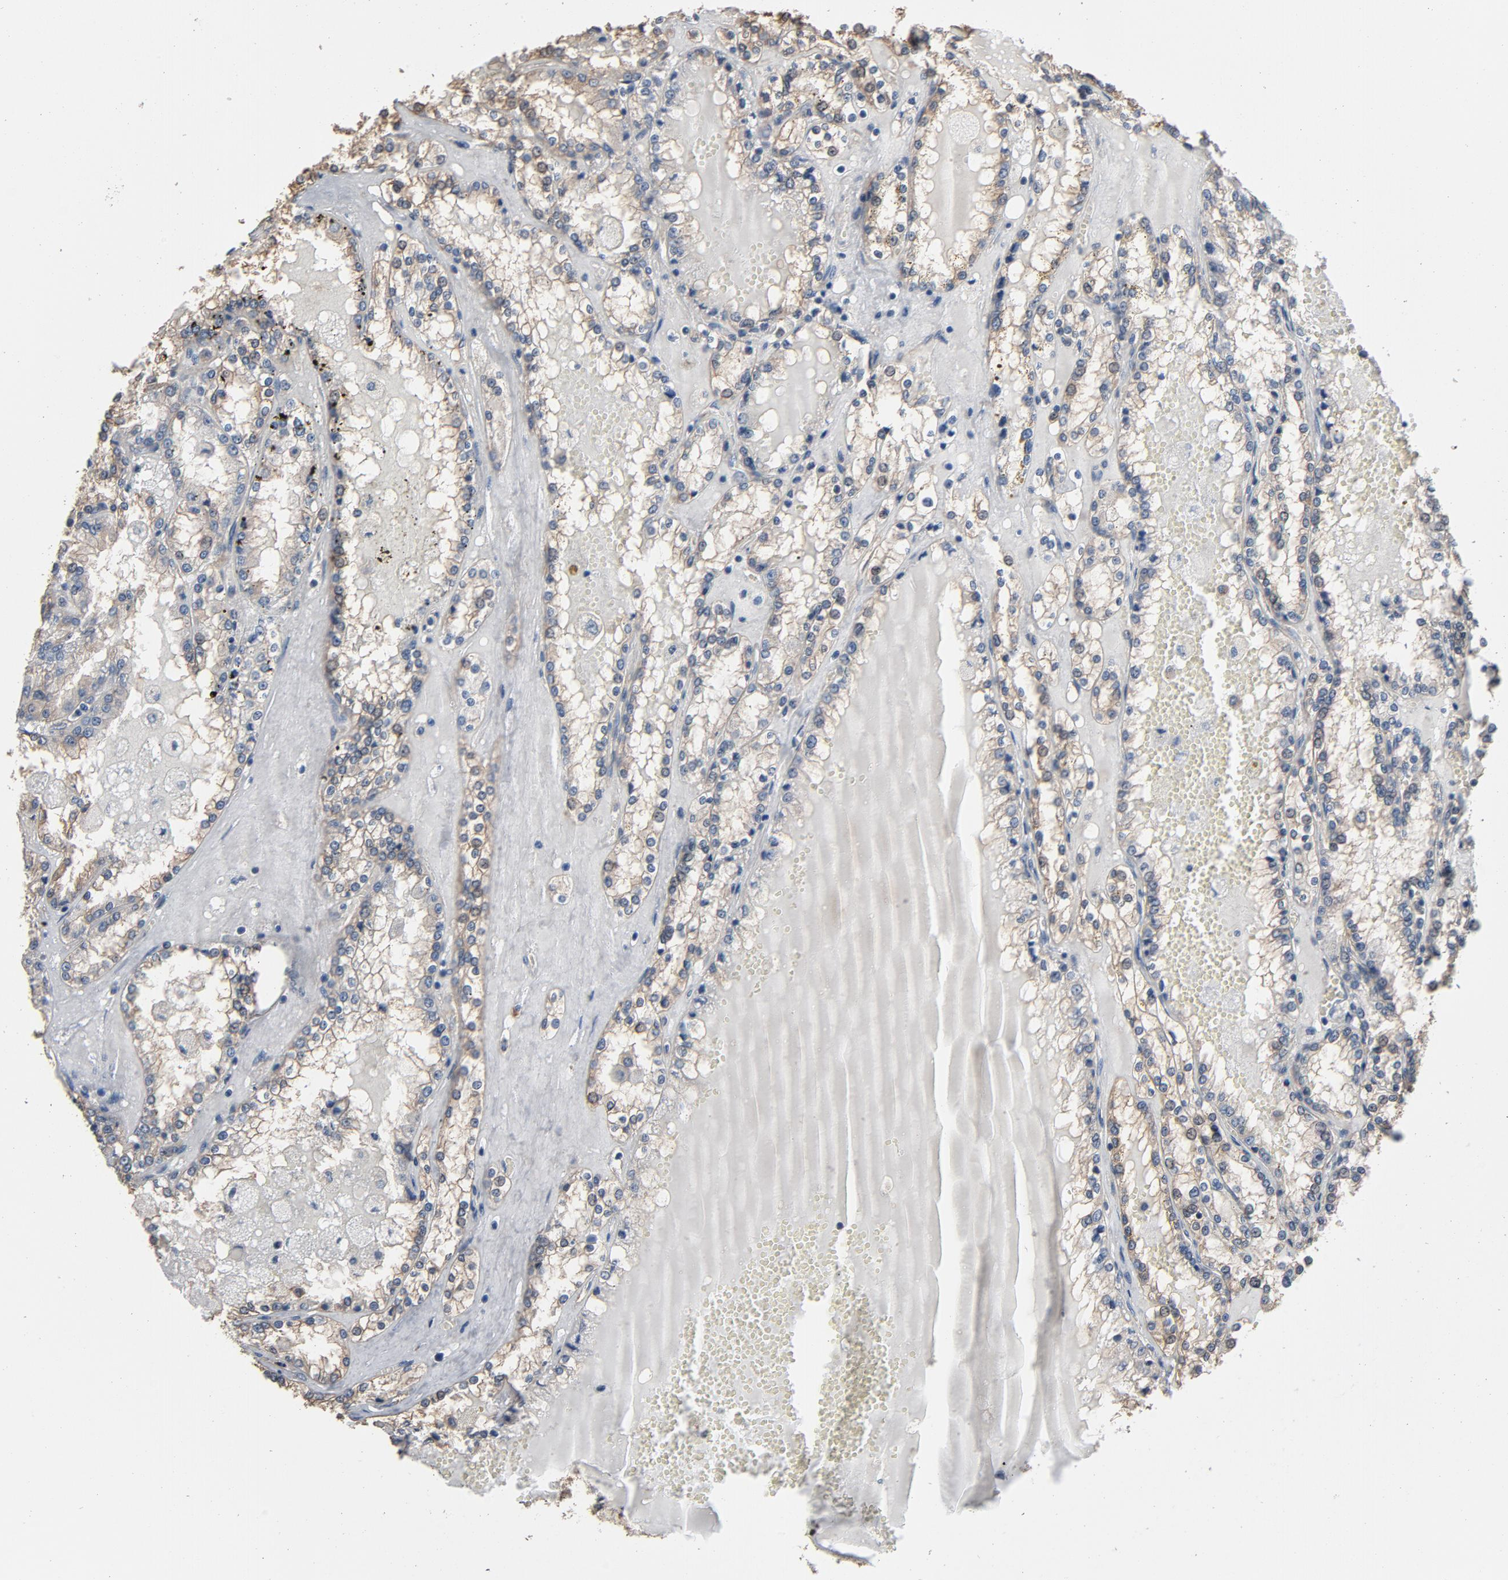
{"staining": {"intensity": "weak", "quantity": "25%-75%", "location": "cytoplasmic/membranous"}, "tissue": "renal cancer", "cell_type": "Tumor cells", "image_type": "cancer", "snomed": [{"axis": "morphology", "description": "Adenocarcinoma, NOS"}, {"axis": "topography", "description": "Kidney"}], "caption": "Protein expression analysis of adenocarcinoma (renal) exhibits weak cytoplasmic/membranous positivity in approximately 25%-75% of tumor cells.", "gene": "SOX6", "patient": {"sex": "female", "age": 56}}